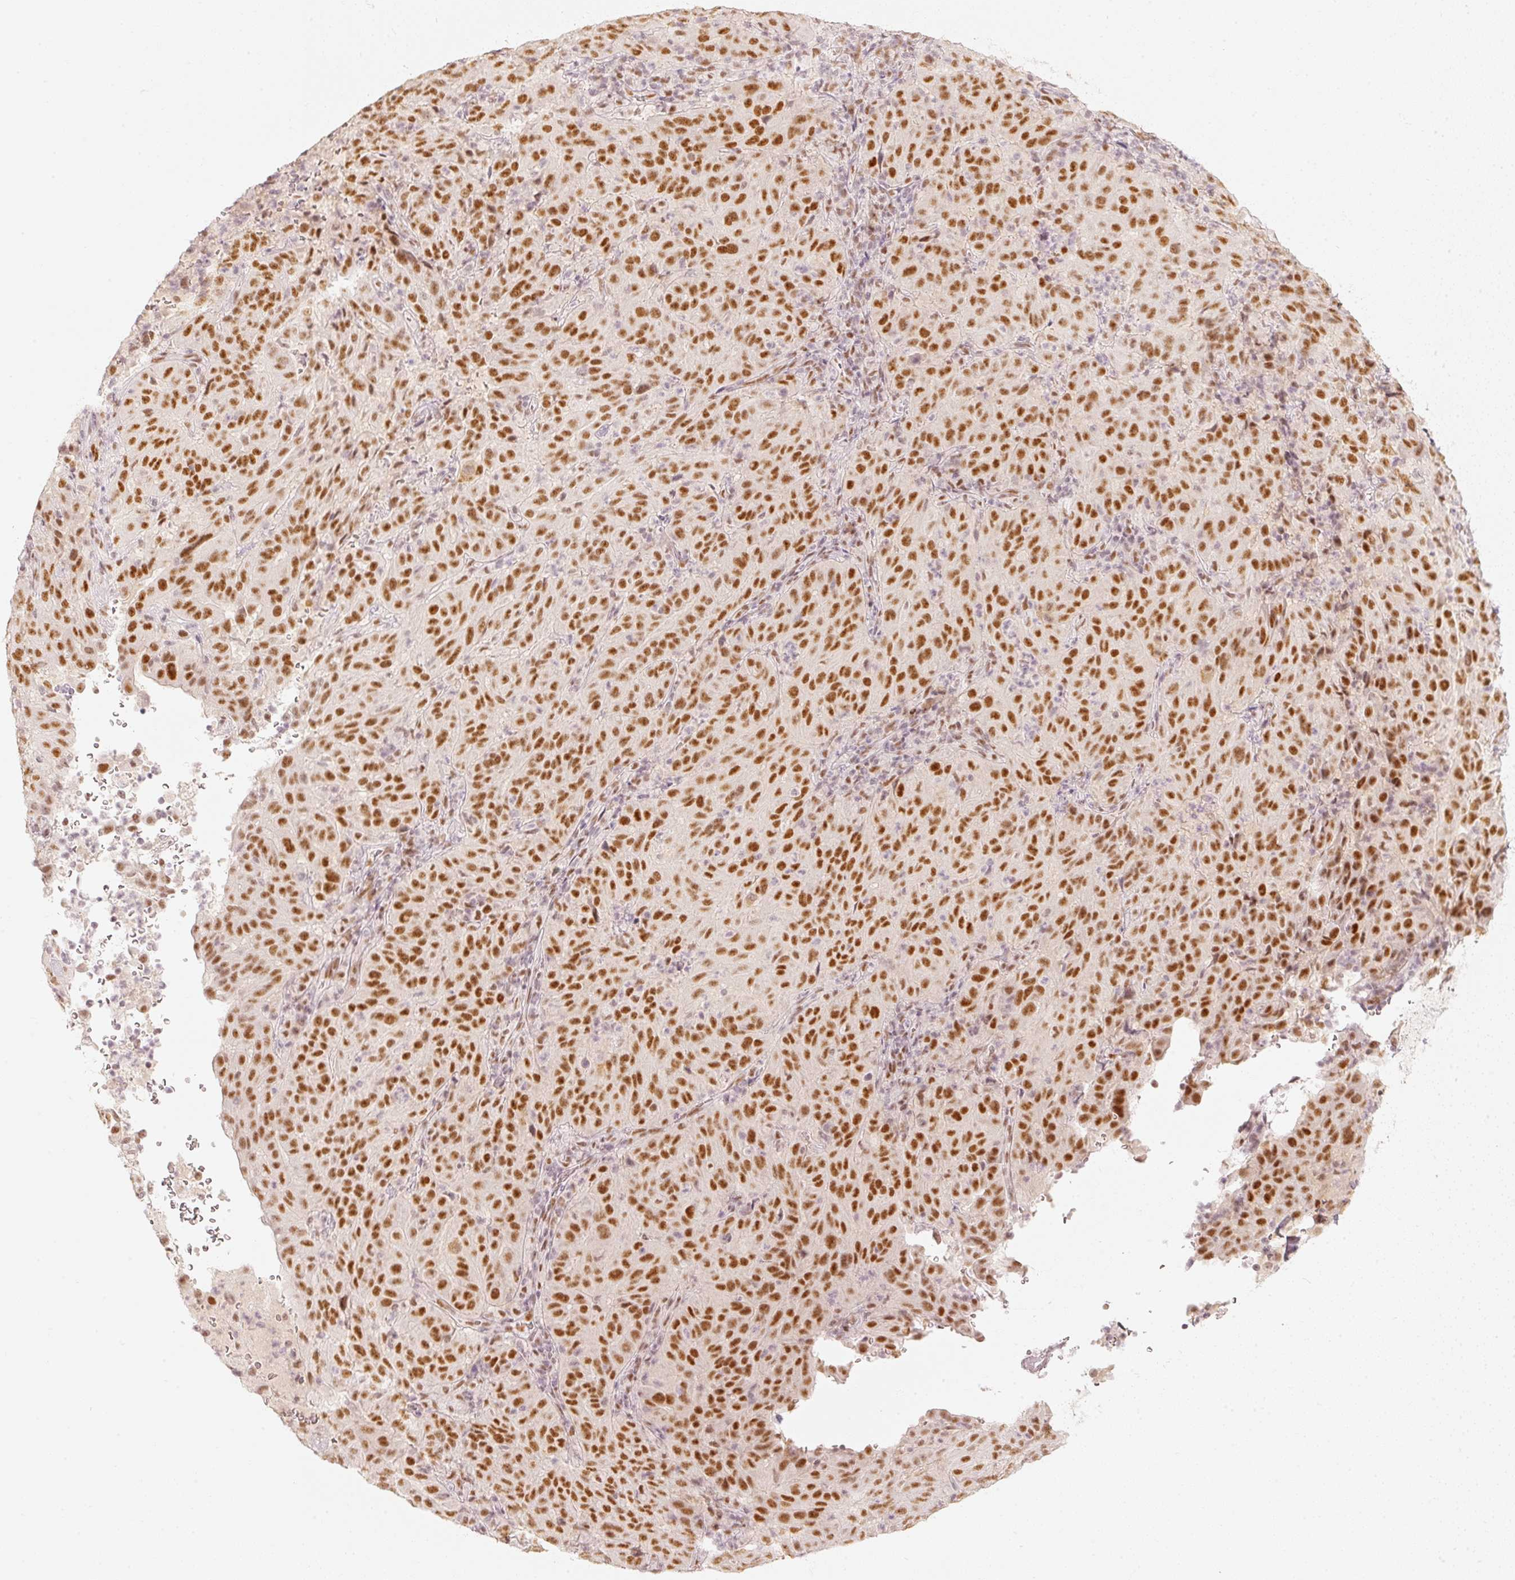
{"staining": {"intensity": "strong", "quantity": ">75%", "location": "nuclear"}, "tissue": "pancreatic cancer", "cell_type": "Tumor cells", "image_type": "cancer", "snomed": [{"axis": "morphology", "description": "Adenocarcinoma, NOS"}, {"axis": "topography", "description": "Pancreas"}], "caption": "Pancreatic cancer (adenocarcinoma) stained with a protein marker shows strong staining in tumor cells.", "gene": "PPP1R10", "patient": {"sex": "male", "age": 63}}